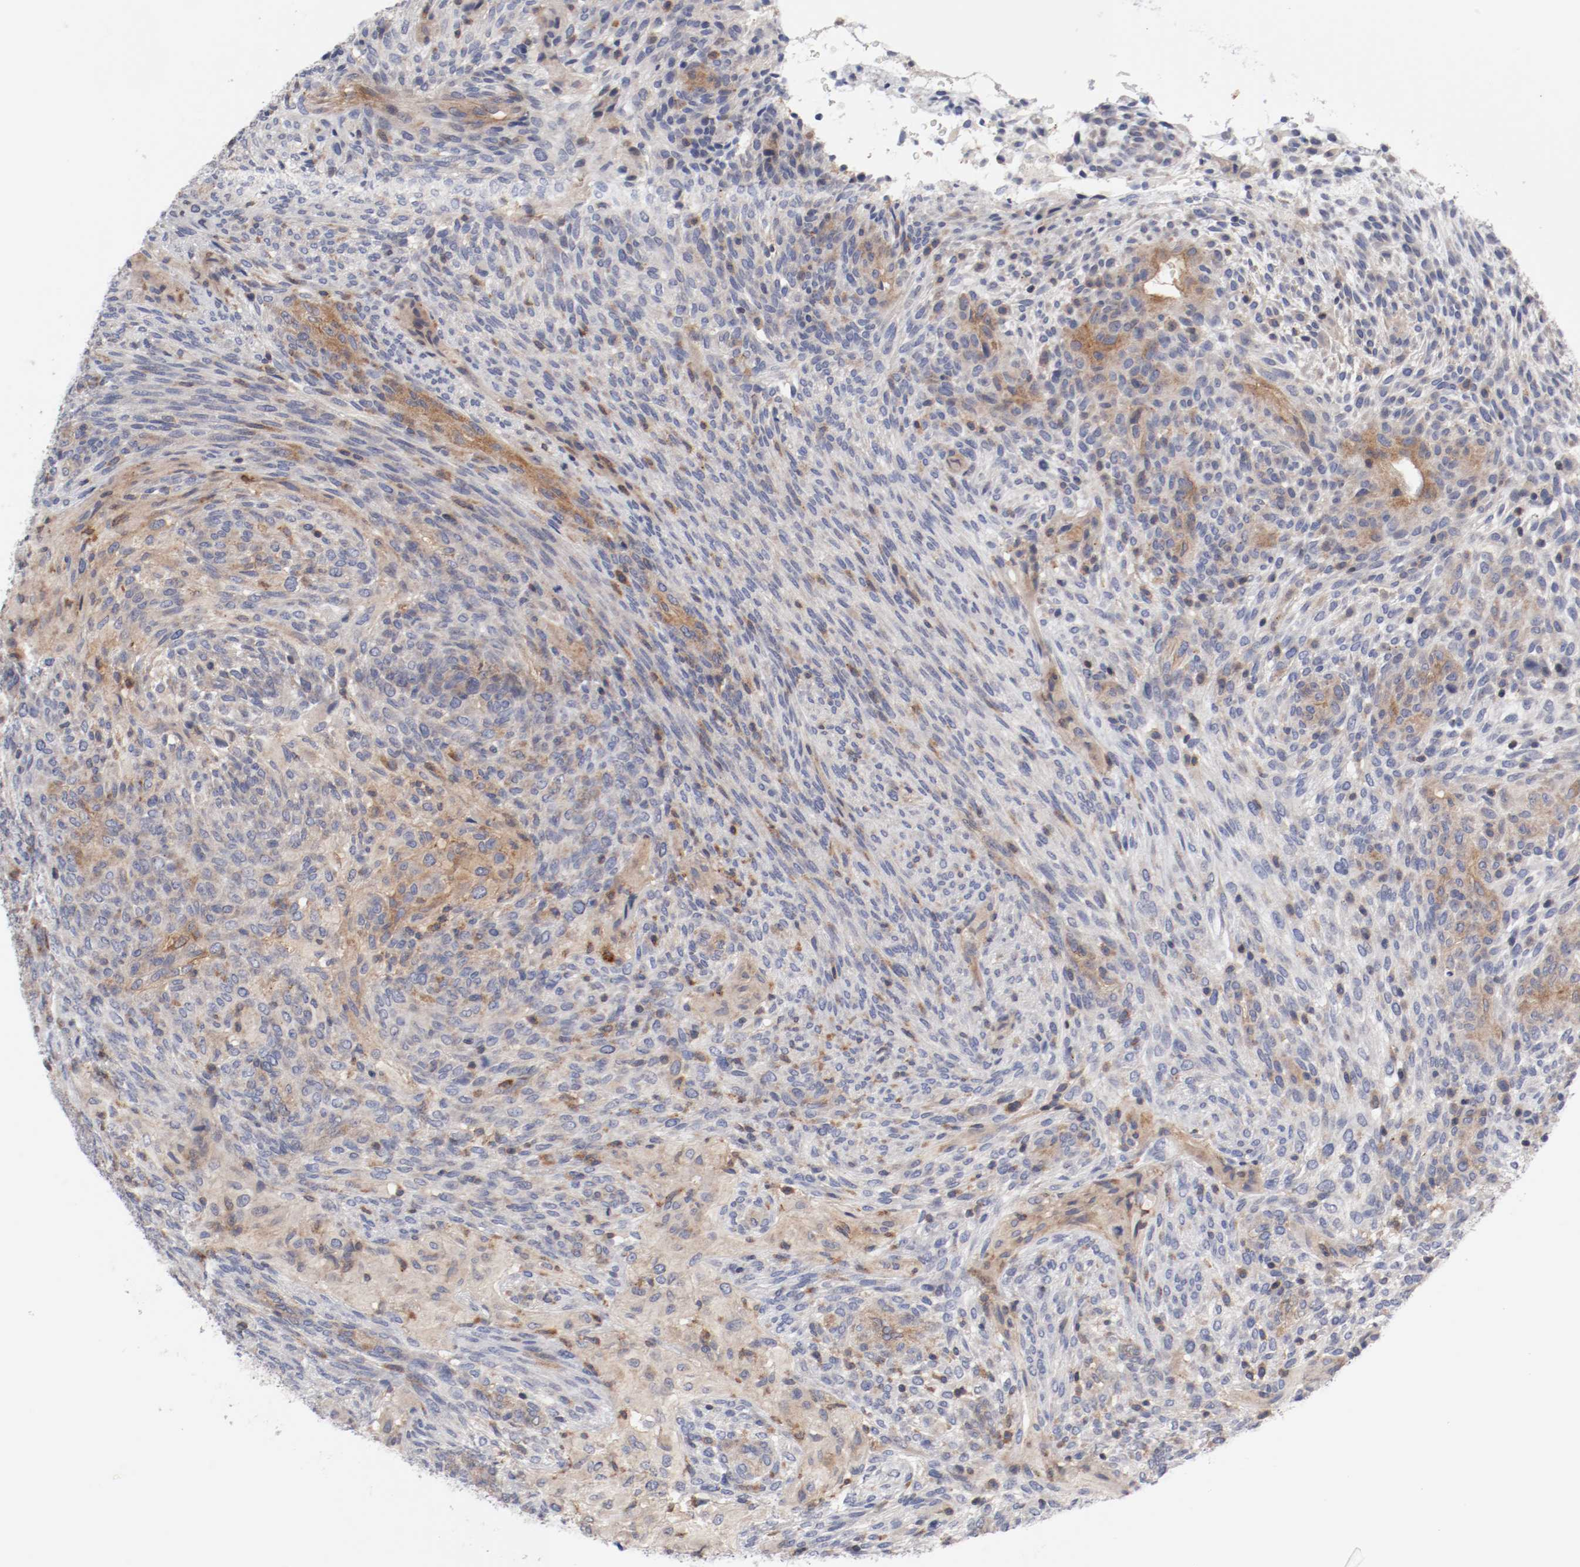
{"staining": {"intensity": "weak", "quantity": "25%-75%", "location": "cytoplasmic/membranous"}, "tissue": "glioma", "cell_type": "Tumor cells", "image_type": "cancer", "snomed": [{"axis": "morphology", "description": "Glioma, malignant, High grade"}, {"axis": "topography", "description": "Cerebral cortex"}], "caption": "Protein analysis of malignant glioma (high-grade) tissue demonstrates weak cytoplasmic/membranous staining in about 25%-75% of tumor cells.", "gene": "CBL", "patient": {"sex": "female", "age": 55}}